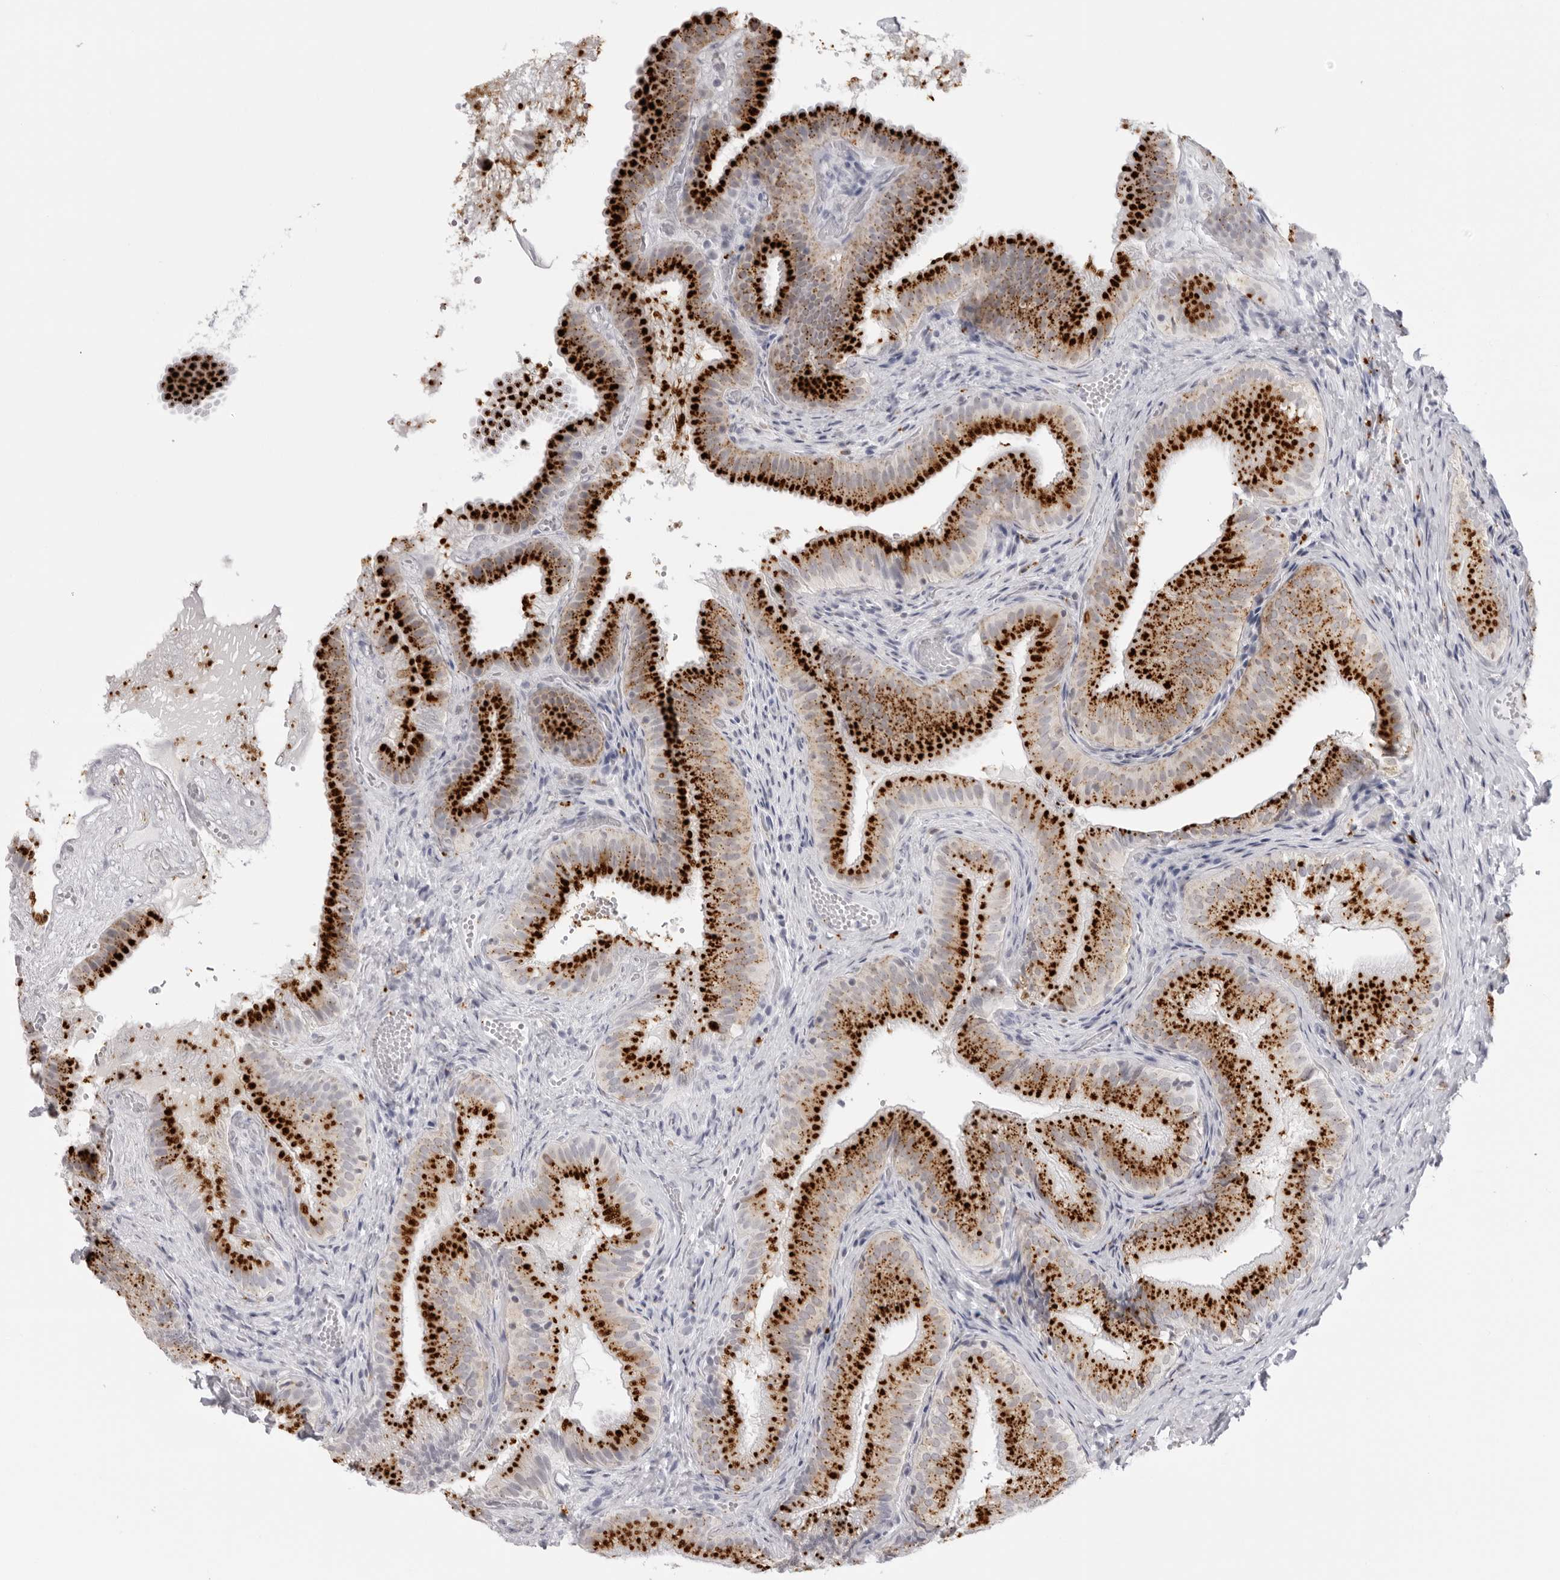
{"staining": {"intensity": "strong", "quantity": ">75%", "location": "cytoplasmic/membranous"}, "tissue": "gallbladder", "cell_type": "Glandular cells", "image_type": "normal", "snomed": [{"axis": "morphology", "description": "Normal tissue, NOS"}, {"axis": "topography", "description": "Gallbladder"}], "caption": "Protein analysis of unremarkable gallbladder demonstrates strong cytoplasmic/membranous staining in about >75% of glandular cells.", "gene": "IL25", "patient": {"sex": "female", "age": 30}}